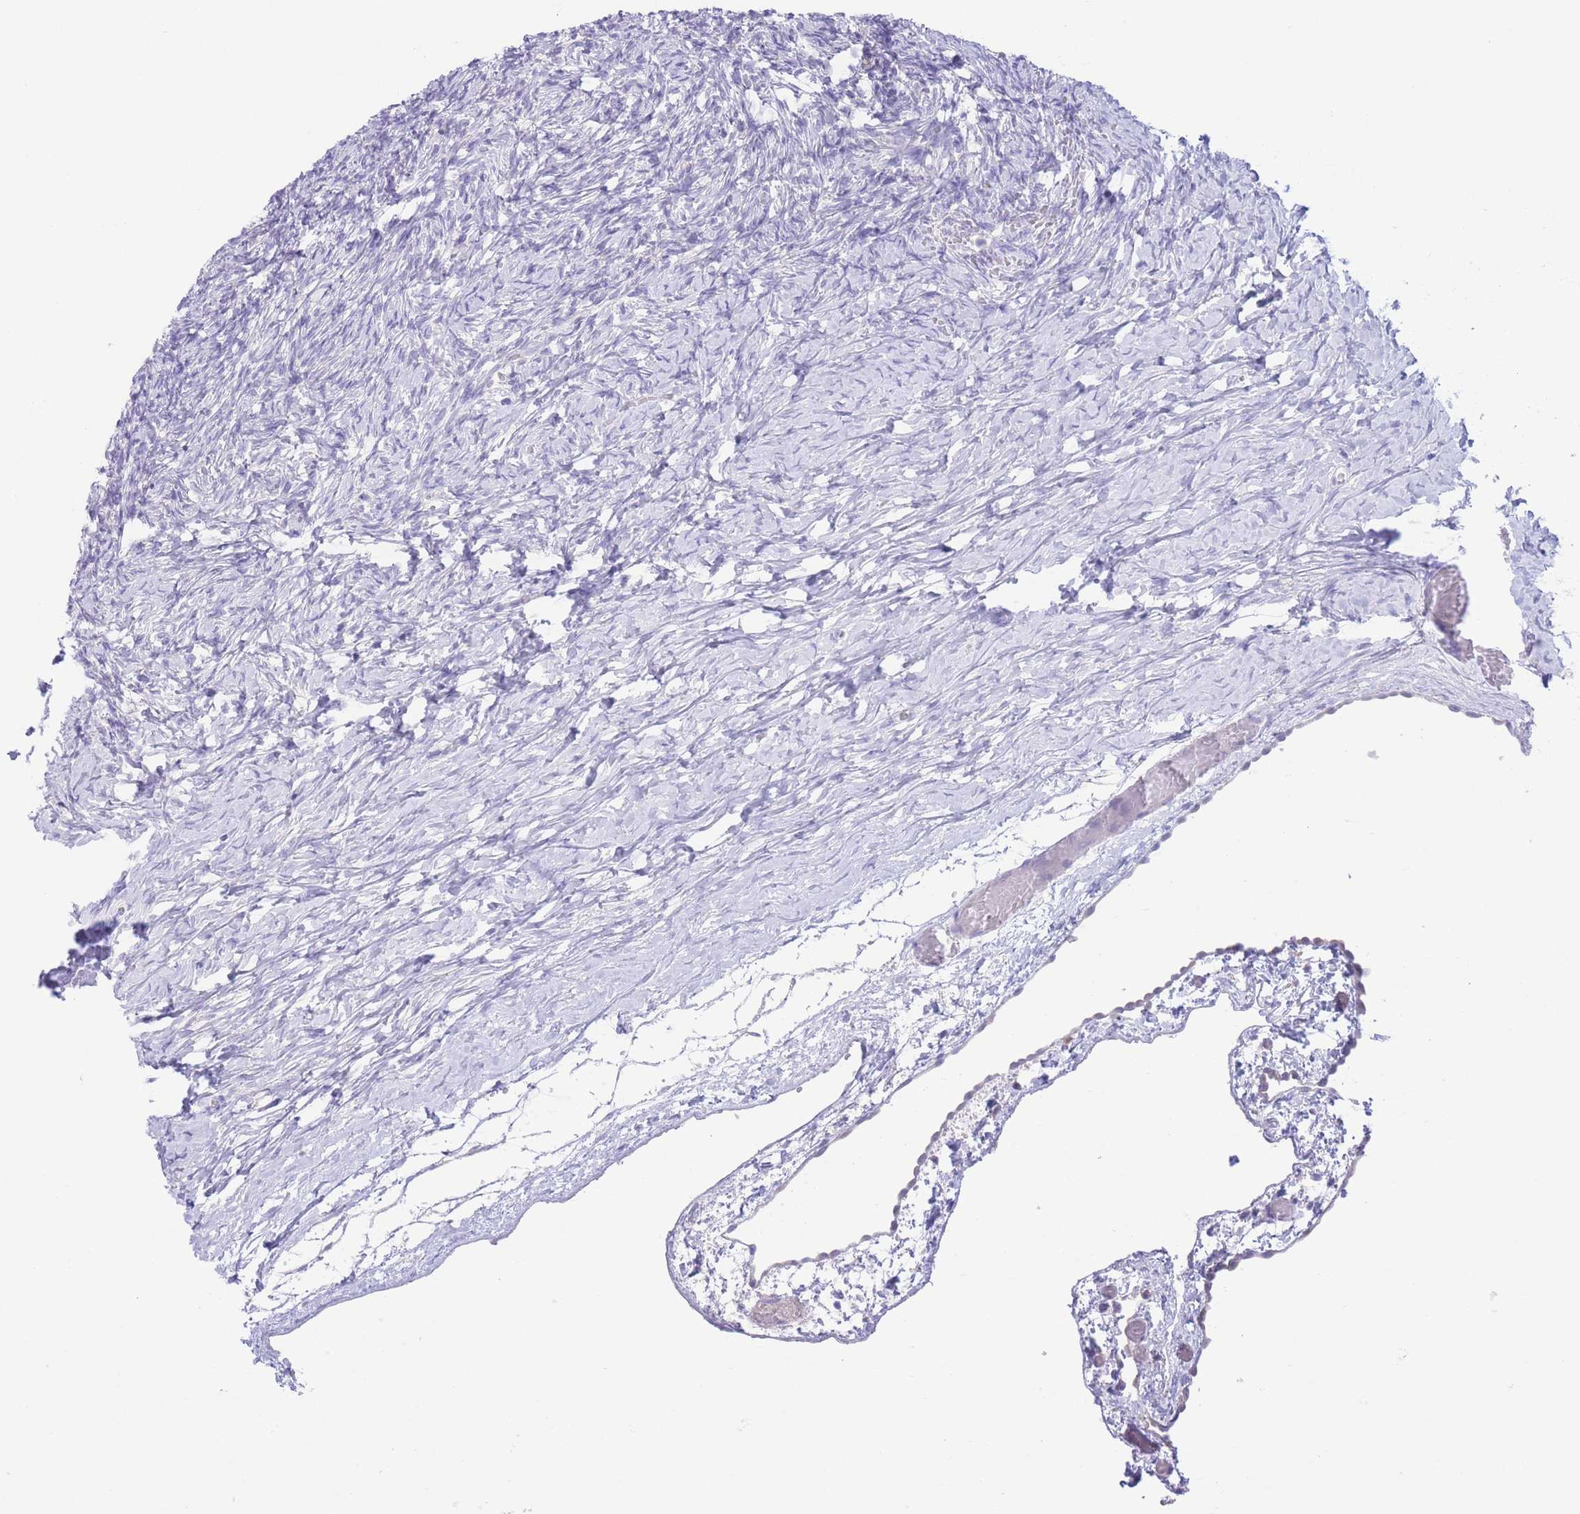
{"staining": {"intensity": "negative", "quantity": "none", "location": "none"}, "tissue": "ovary", "cell_type": "Follicle cells", "image_type": "normal", "snomed": [{"axis": "morphology", "description": "Normal tissue, NOS"}, {"axis": "topography", "description": "Ovary"}], "caption": "Photomicrograph shows no protein positivity in follicle cells of unremarkable ovary. (DAB (3,3'-diaminobenzidine) IHC with hematoxylin counter stain).", "gene": "FAH", "patient": {"sex": "female", "age": 39}}